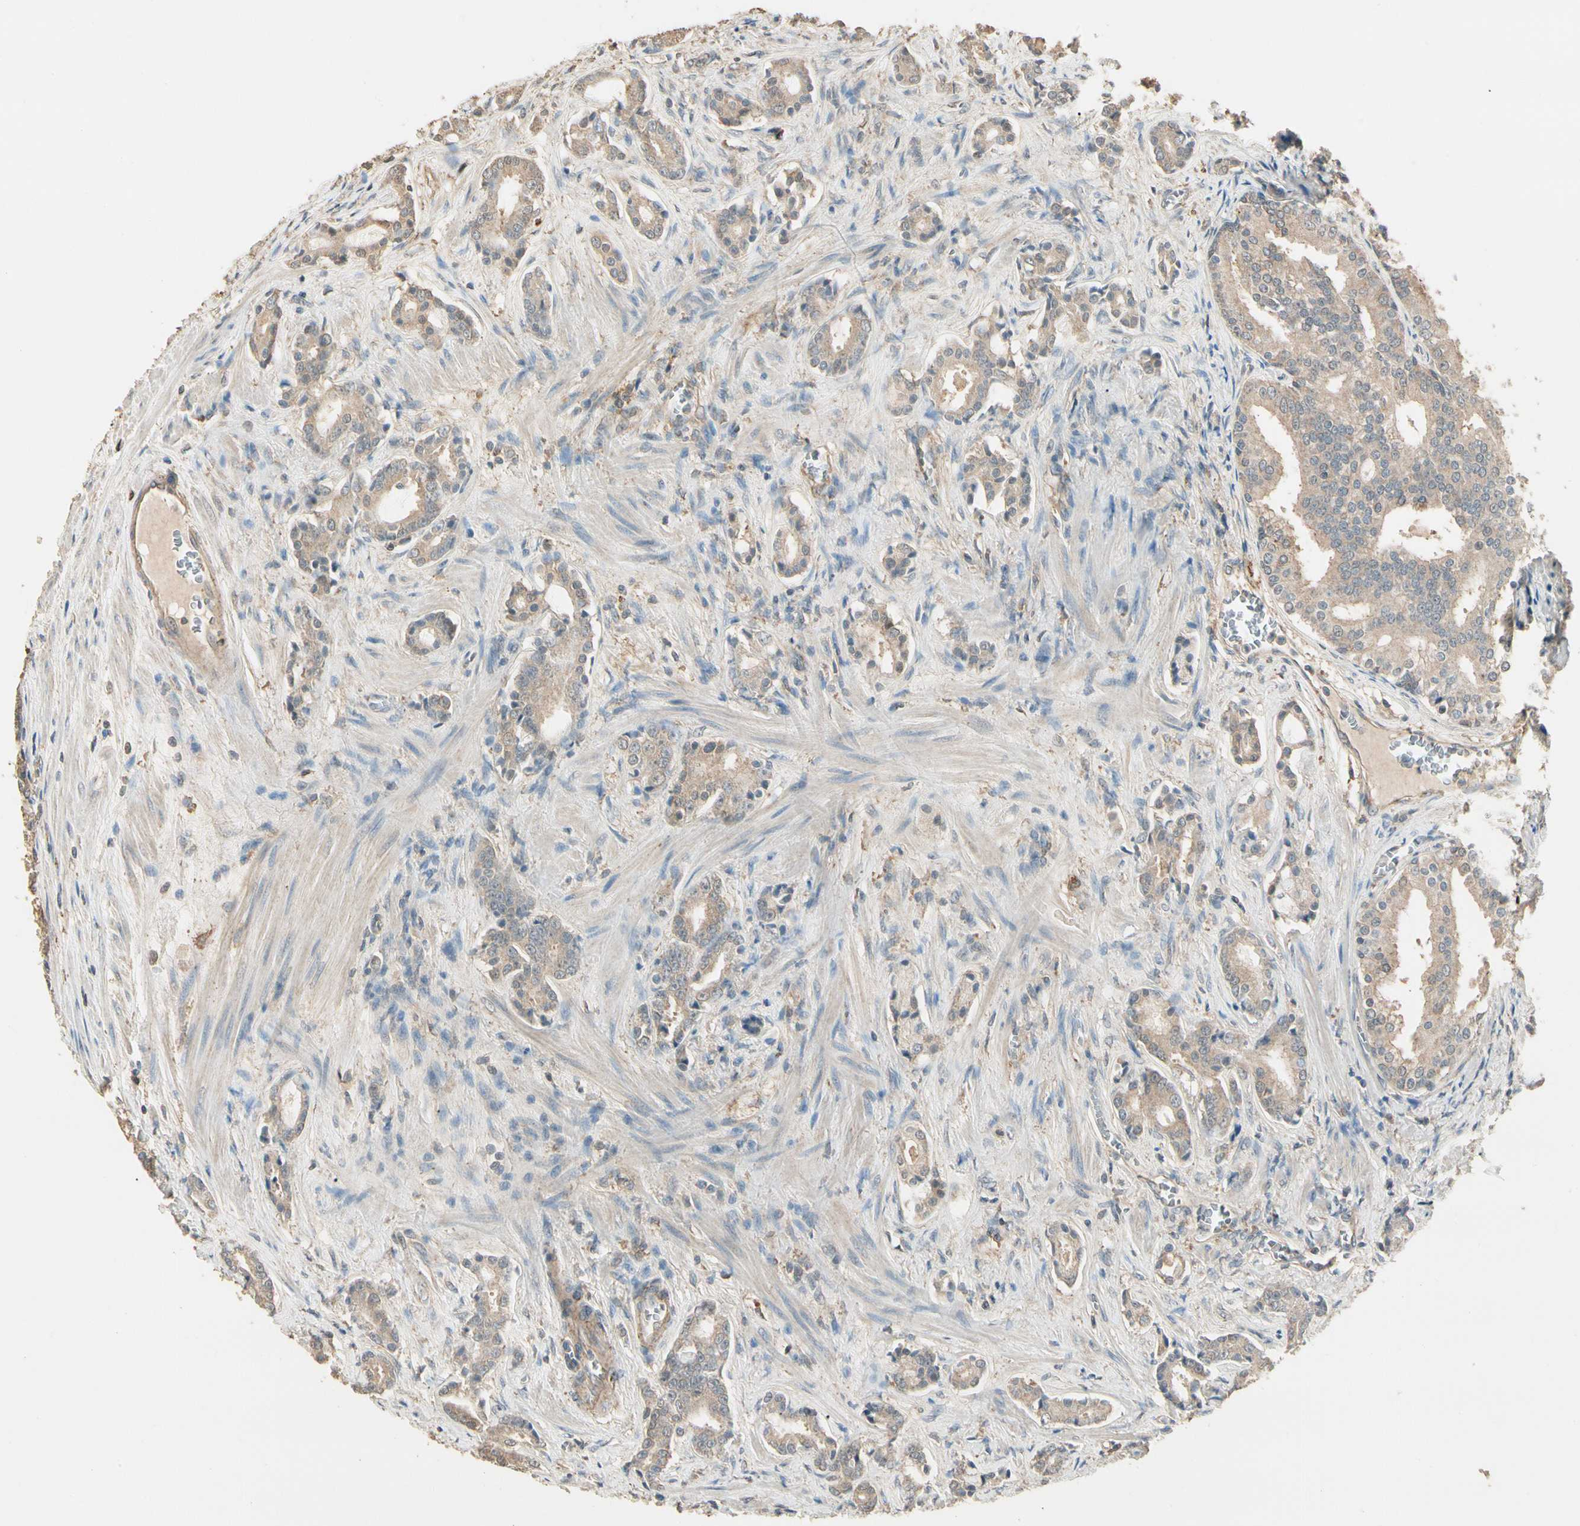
{"staining": {"intensity": "weak", "quantity": ">75%", "location": "cytoplasmic/membranous"}, "tissue": "prostate cancer", "cell_type": "Tumor cells", "image_type": "cancer", "snomed": [{"axis": "morphology", "description": "Adenocarcinoma, Low grade"}, {"axis": "topography", "description": "Prostate"}], "caption": "A high-resolution micrograph shows immunohistochemistry (IHC) staining of prostate cancer, which exhibits weak cytoplasmic/membranous expression in approximately >75% of tumor cells. The staining is performed using DAB (3,3'-diaminobenzidine) brown chromogen to label protein expression. The nuclei are counter-stained blue using hematoxylin.", "gene": "CDH6", "patient": {"sex": "male", "age": 58}}